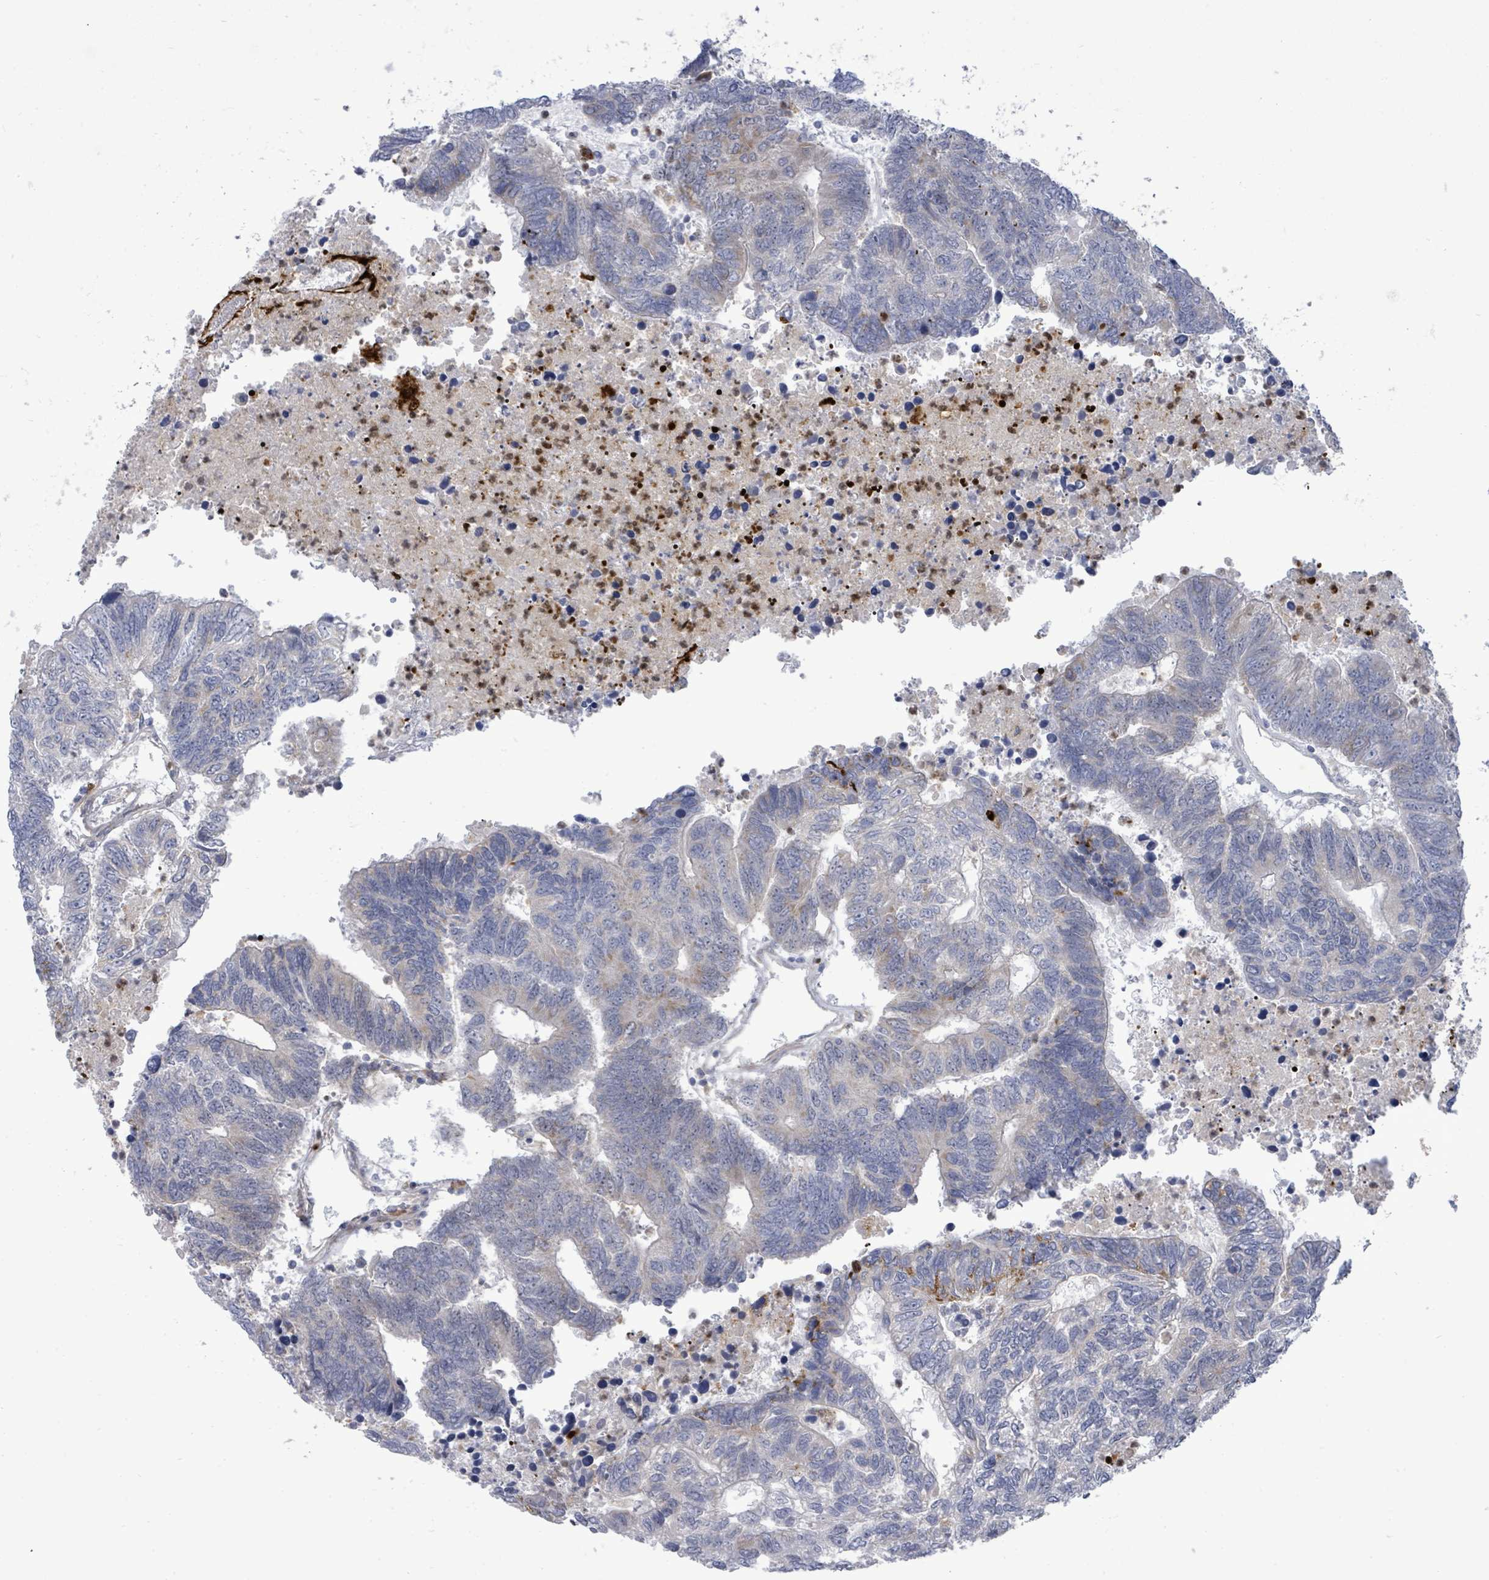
{"staining": {"intensity": "weak", "quantity": "<25%", "location": "cytoplasmic/membranous"}, "tissue": "colorectal cancer", "cell_type": "Tumor cells", "image_type": "cancer", "snomed": [{"axis": "morphology", "description": "Adenocarcinoma, NOS"}, {"axis": "topography", "description": "Colon"}], "caption": "Tumor cells are negative for protein expression in human adenocarcinoma (colorectal).", "gene": "SAR1A", "patient": {"sex": "female", "age": 48}}